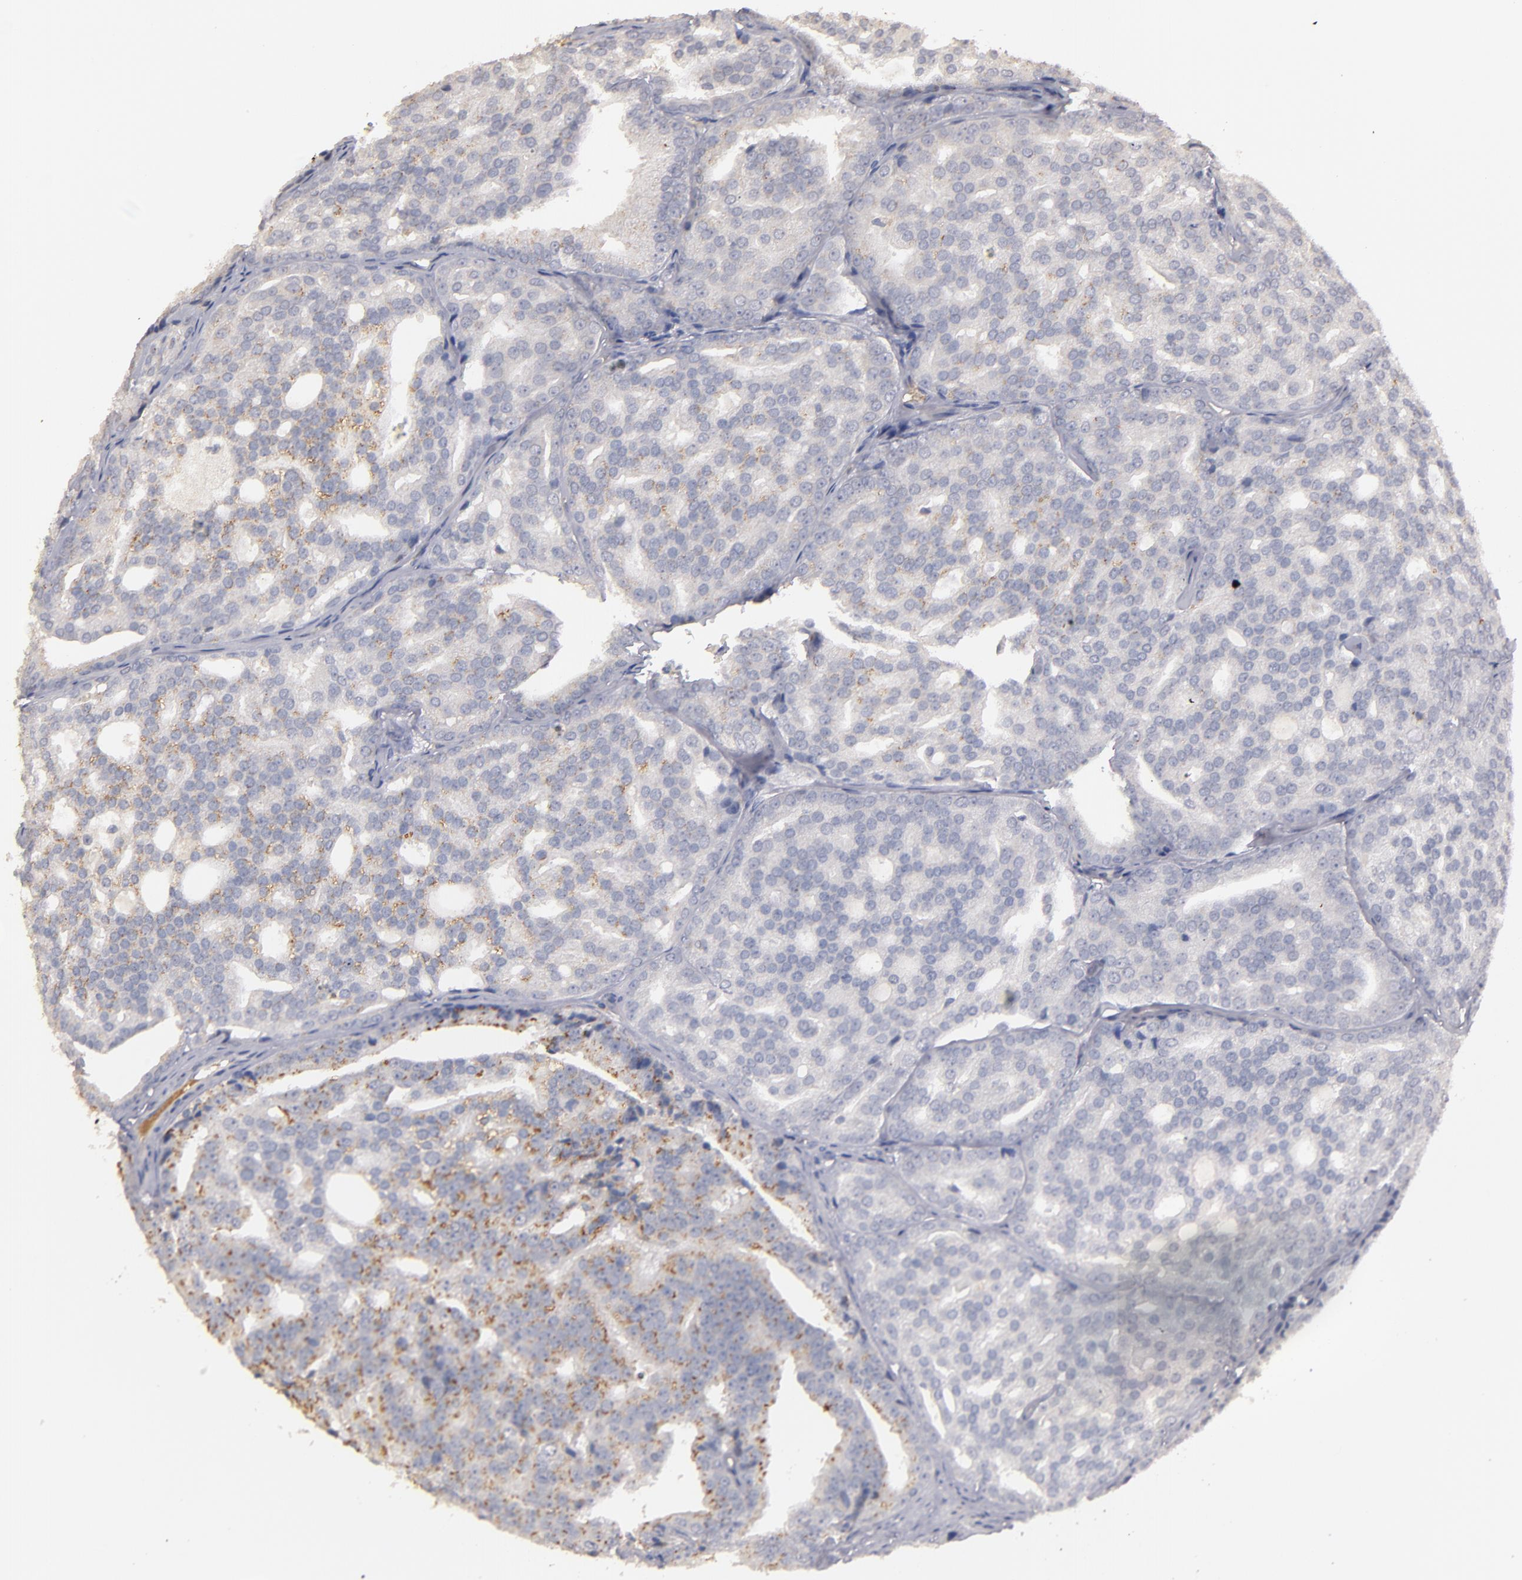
{"staining": {"intensity": "negative", "quantity": "none", "location": "none"}, "tissue": "prostate cancer", "cell_type": "Tumor cells", "image_type": "cancer", "snomed": [{"axis": "morphology", "description": "Adenocarcinoma, High grade"}, {"axis": "topography", "description": "Prostate"}], "caption": "The image shows no significant staining in tumor cells of prostate cancer (high-grade adenocarcinoma). (DAB (3,3'-diaminobenzidine) immunohistochemistry visualized using brightfield microscopy, high magnification).", "gene": "MBL2", "patient": {"sex": "male", "age": 64}}